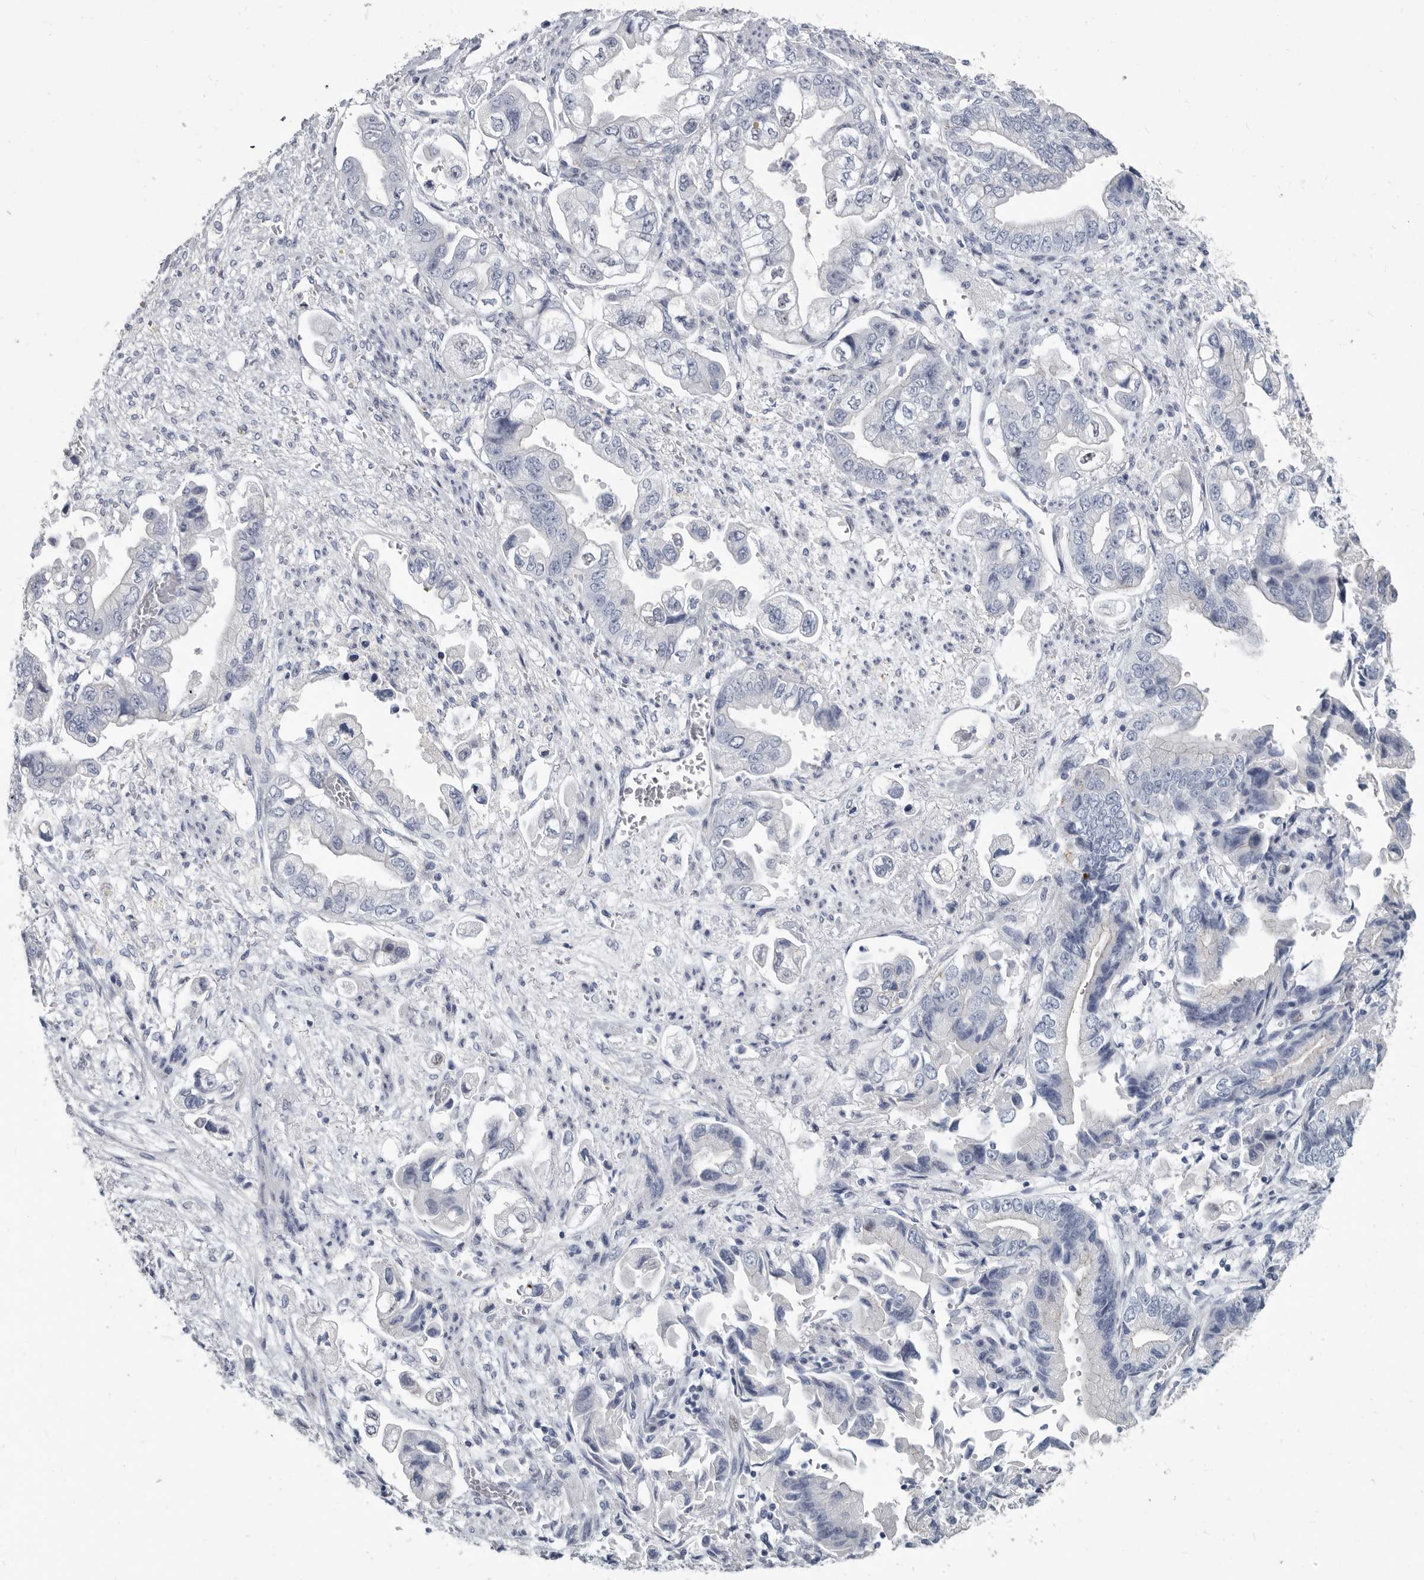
{"staining": {"intensity": "negative", "quantity": "none", "location": "none"}, "tissue": "stomach cancer", "cell_type": "Tumor cells", "image_type": "cancer", "snomed": [{"axis": "morphology", "description": "Adenocarcinoma, NOS"}, {"axis": "topography", "description": "Stomach"}], "caption": "A high-resolution micrograph shows immunohistochemistry (IHC) staining of adenocarcinoma (stomach), which reveals no significant staining in tumor cells. The staining is performed using DAB brown chromogen with nuclei counter-stained in using hematoxylin.", "gene": "WRAP73", "patient": {"sex": "male", "age": 62}}